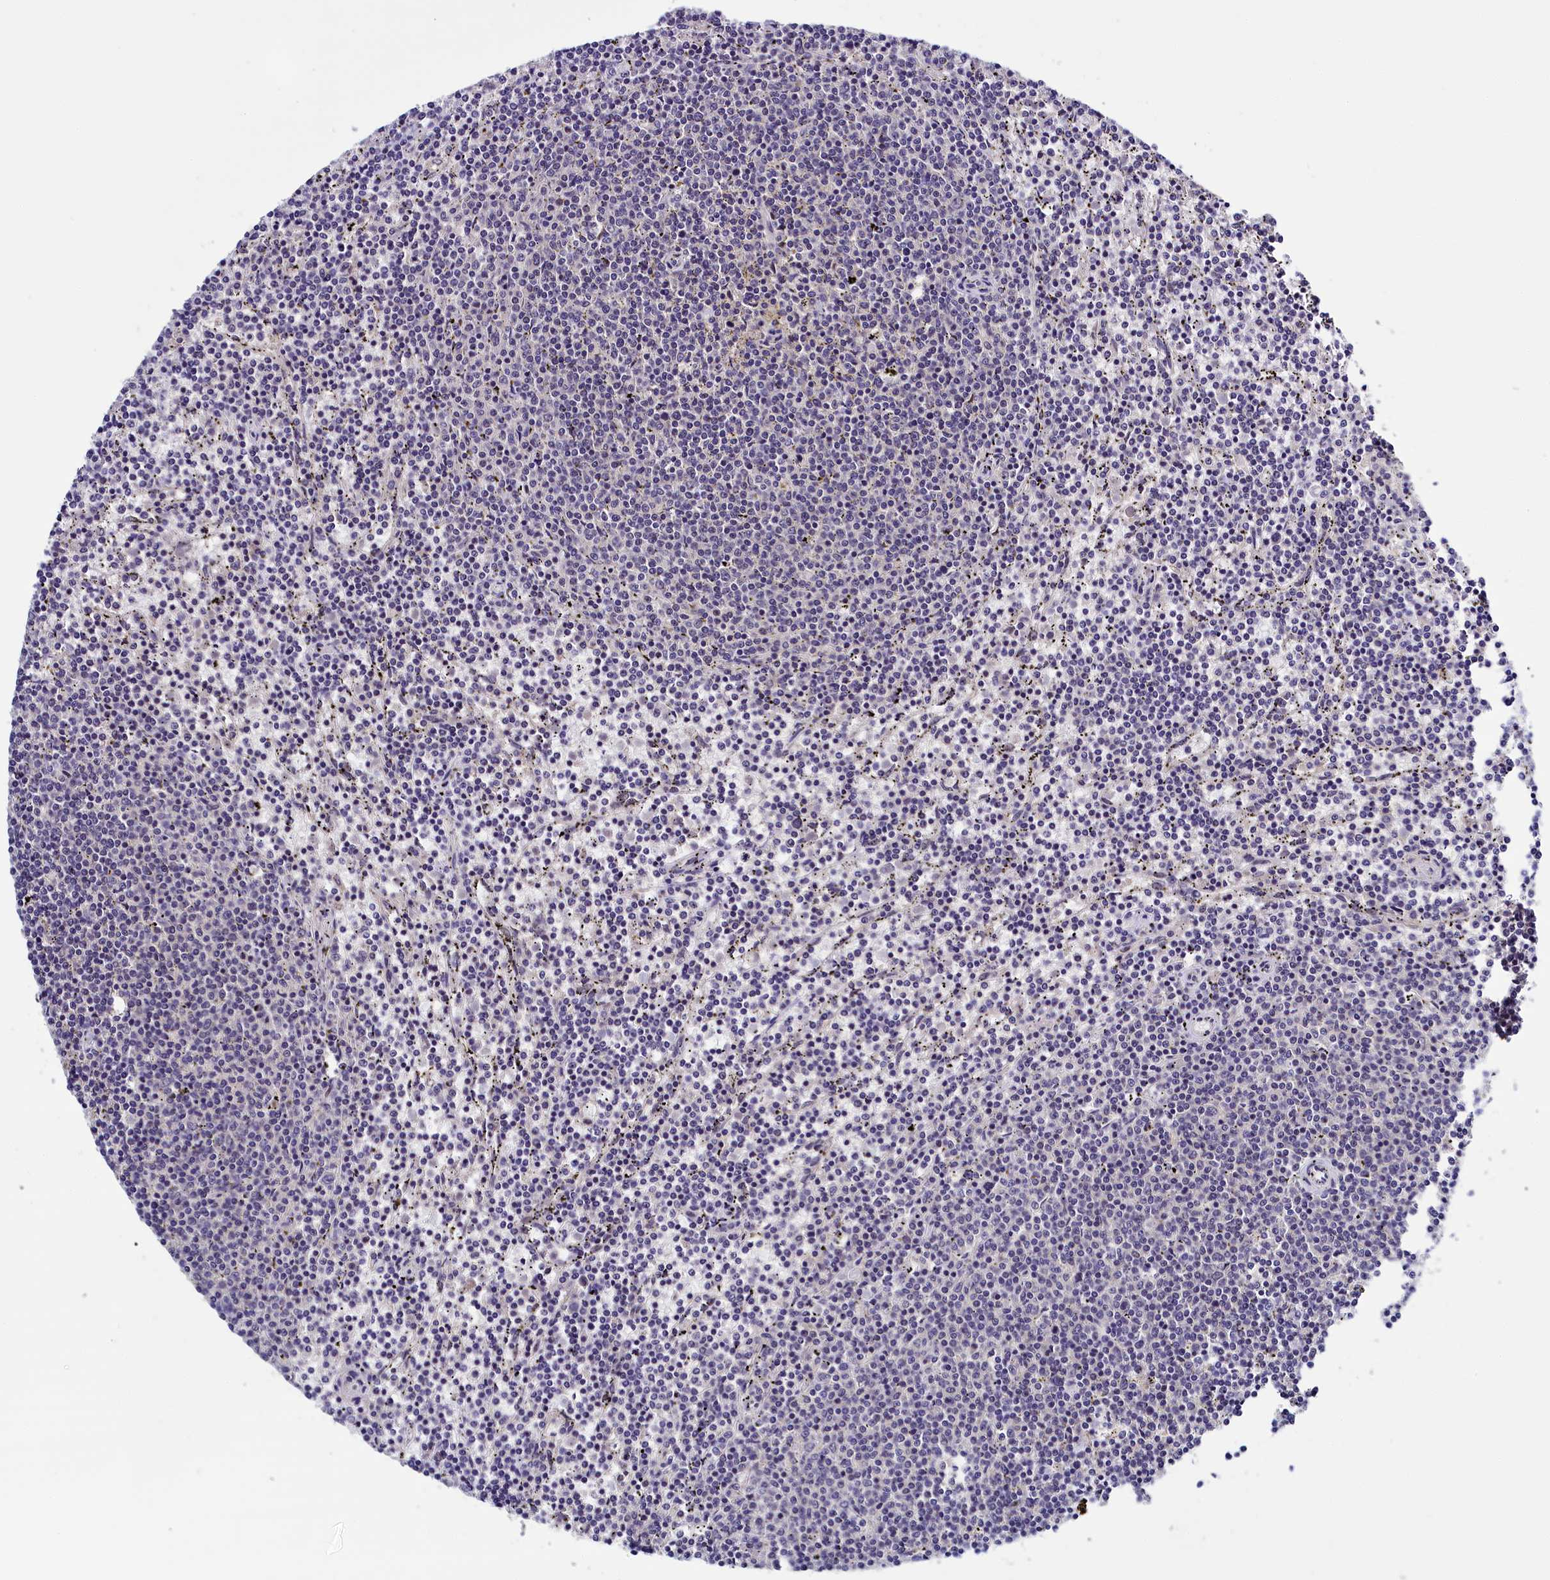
{"staining": {"intensity": "negative", "quantity": "none", "location": "none"}, "tissue": "lymphoma", "cell_type": "Tumor cells", "image_type": "cancer", "snomed": [{"axis": "morphology", "description": "Malignant lymphoma, non-Hodgkin's type, Low grade"}, {"axis": "topography", "description": "Spleen"}], "caption": "The micrograph displays no significant expression in tumor cells of lymphoma.", "gene": "ENKD1", "patient": {"sex": "female", "age": 50}}